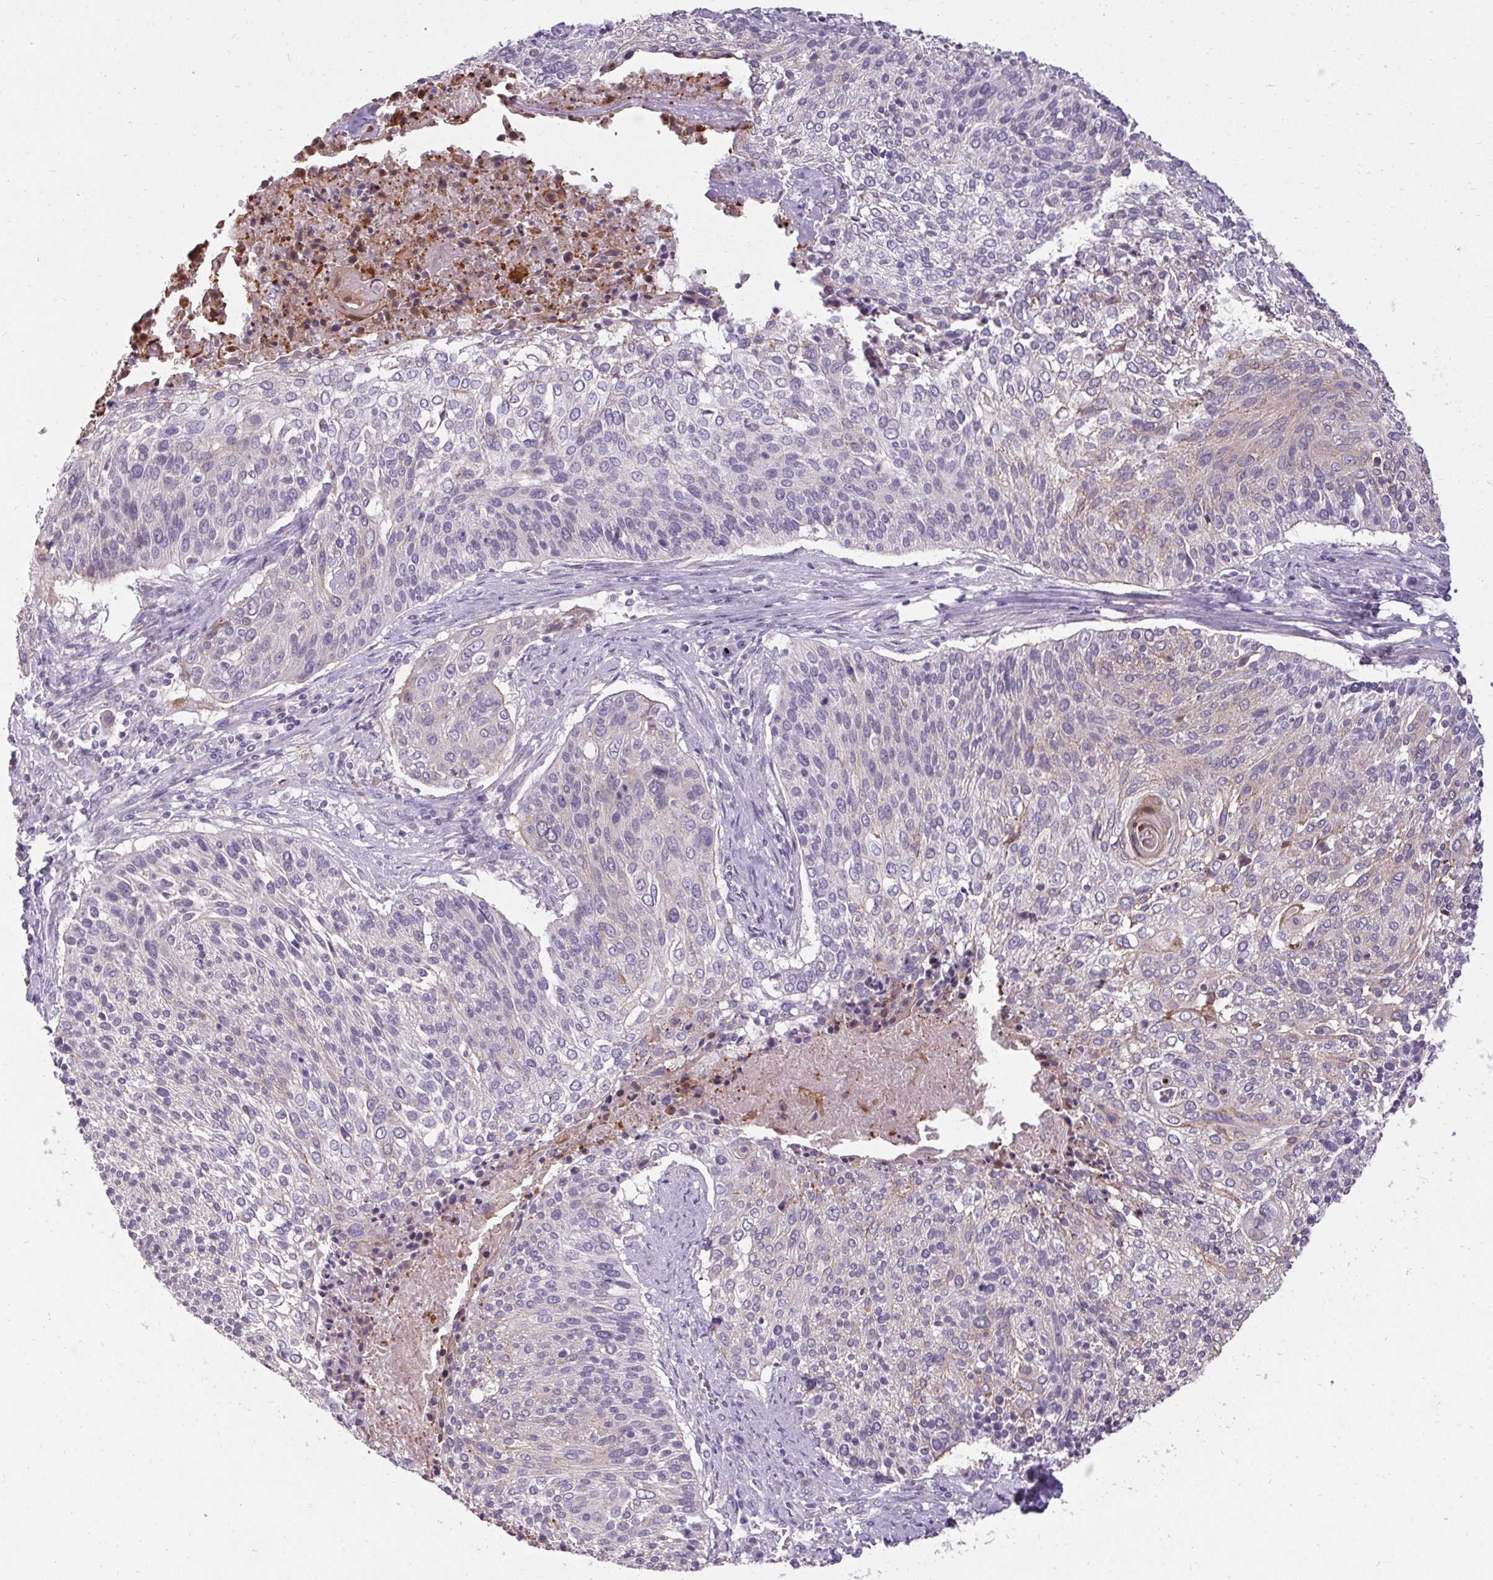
{"staining": {"intensity": "weak", "quantity": "<25%", "location": "cytoplasmic/membranous"}, "tissue": "cervical cancer", "cell_type": "Tumor cells", "image_type": "cancer", "snomed": [{"axis": "morphology", "description": "Squamous cell carcinoma, NOS"}, {"axis": "topography", "description": "Cervix"}], "caption": "This histopathology image is of cervical cancer (squamous cell carcinoma) stained with IHC to label a protein in brown with the nuclei are counter-stained blue. There is no staining in tumor cells.", "gene": "HSD17B3", "patient": {"sex": "female", "age": 31}}